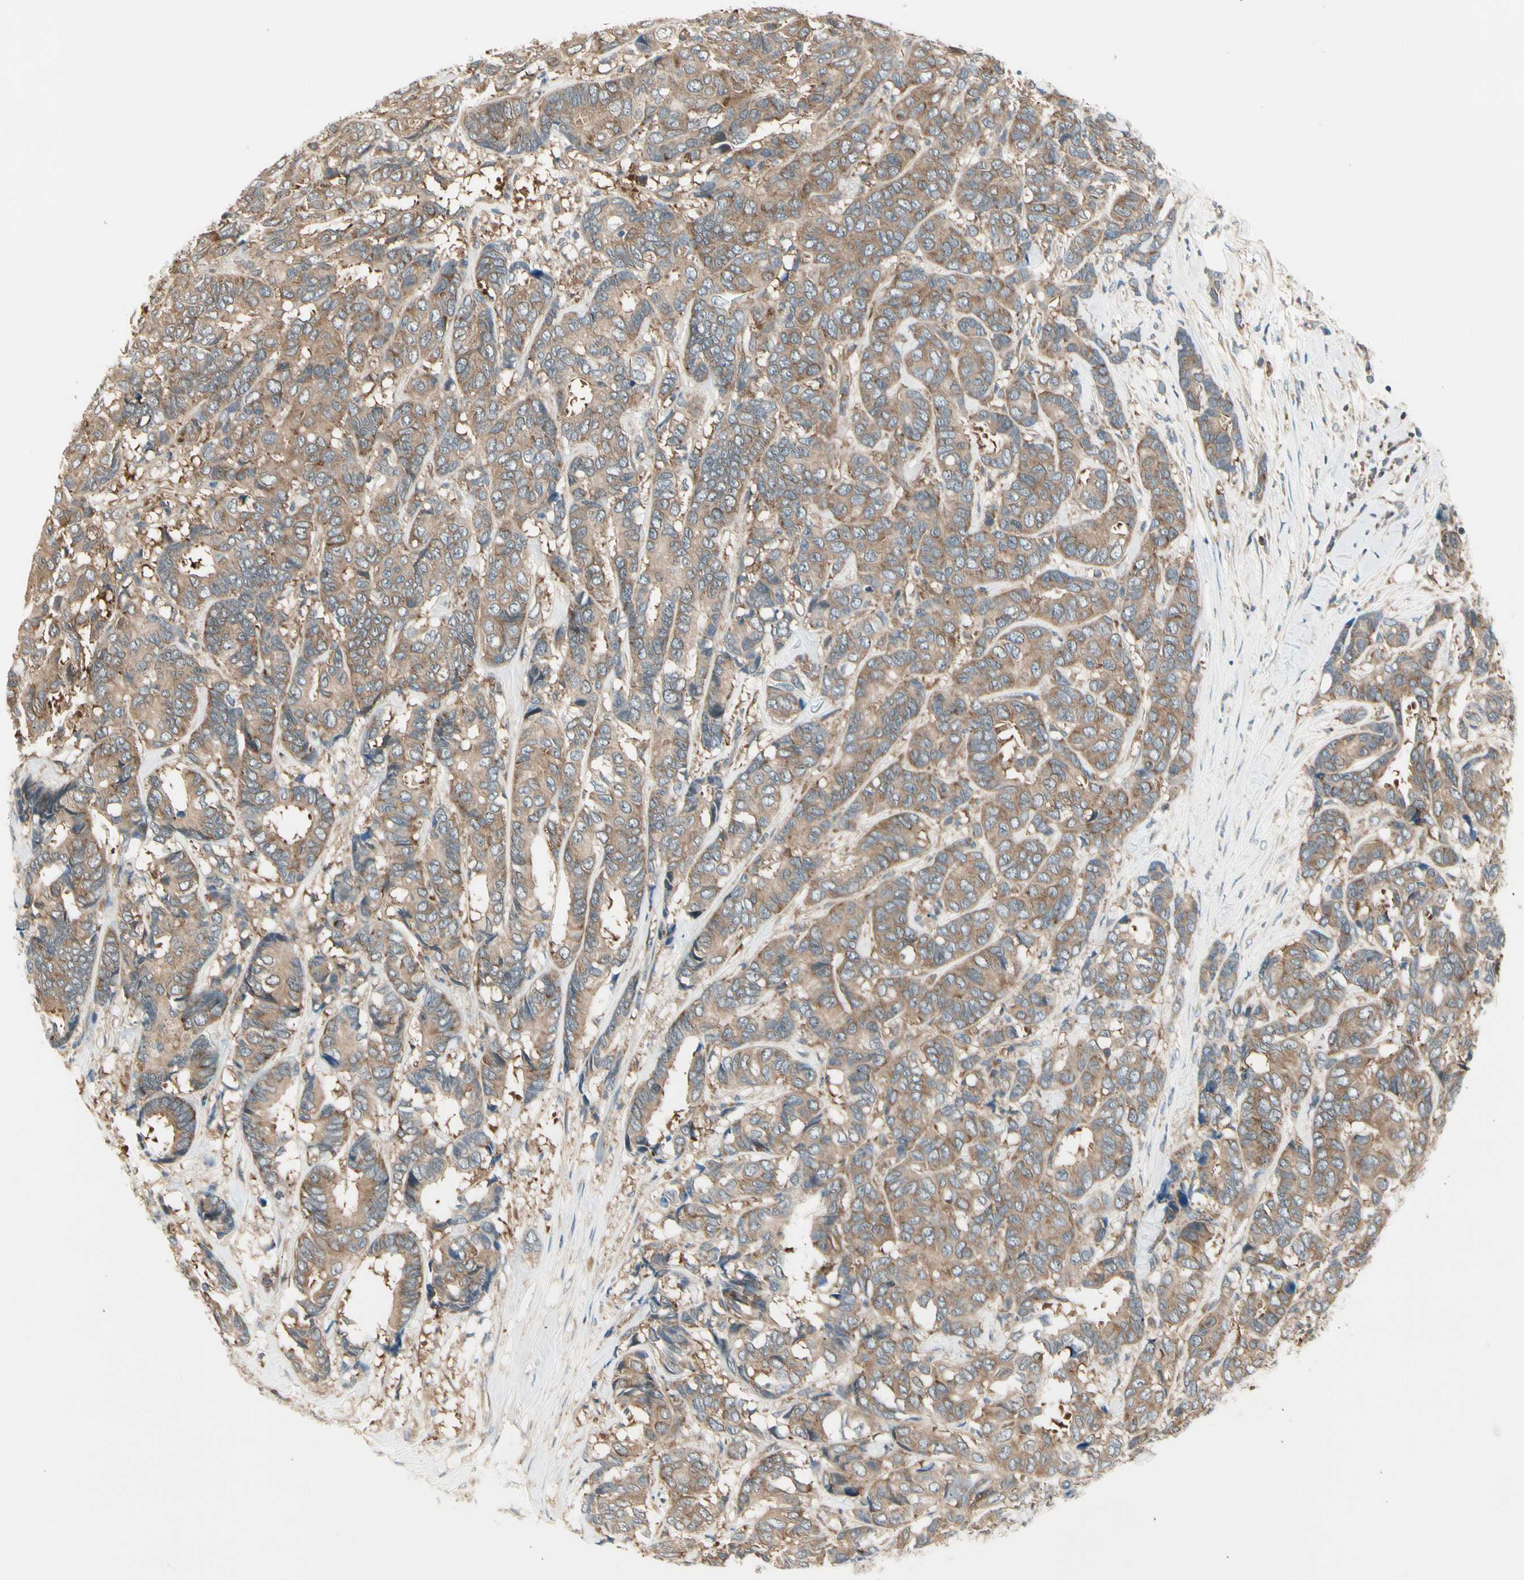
{"staining": {"intensity": "weak", "quantity": ">75%", "location": "cytoplasmic/membranous"}, "tissue": "breast cancer", "cell_type": "Tumor cells", "image_type": "cancer", "snomed": [{"axis": "morphology", "description": "Duct carcinoma"}, {"axis": "topography", "description": "Breast"}], "caption": "A low amount of weak cytoplasmic/membranous staining is identified in about >75% of tumor cells in breast infiltrating ductal carcinoma tissue. (Brightfield microscopy of DAB IHC at high magnification).", "gene": "OXSR1", "patient": {"sex": "female", "age": 87}}